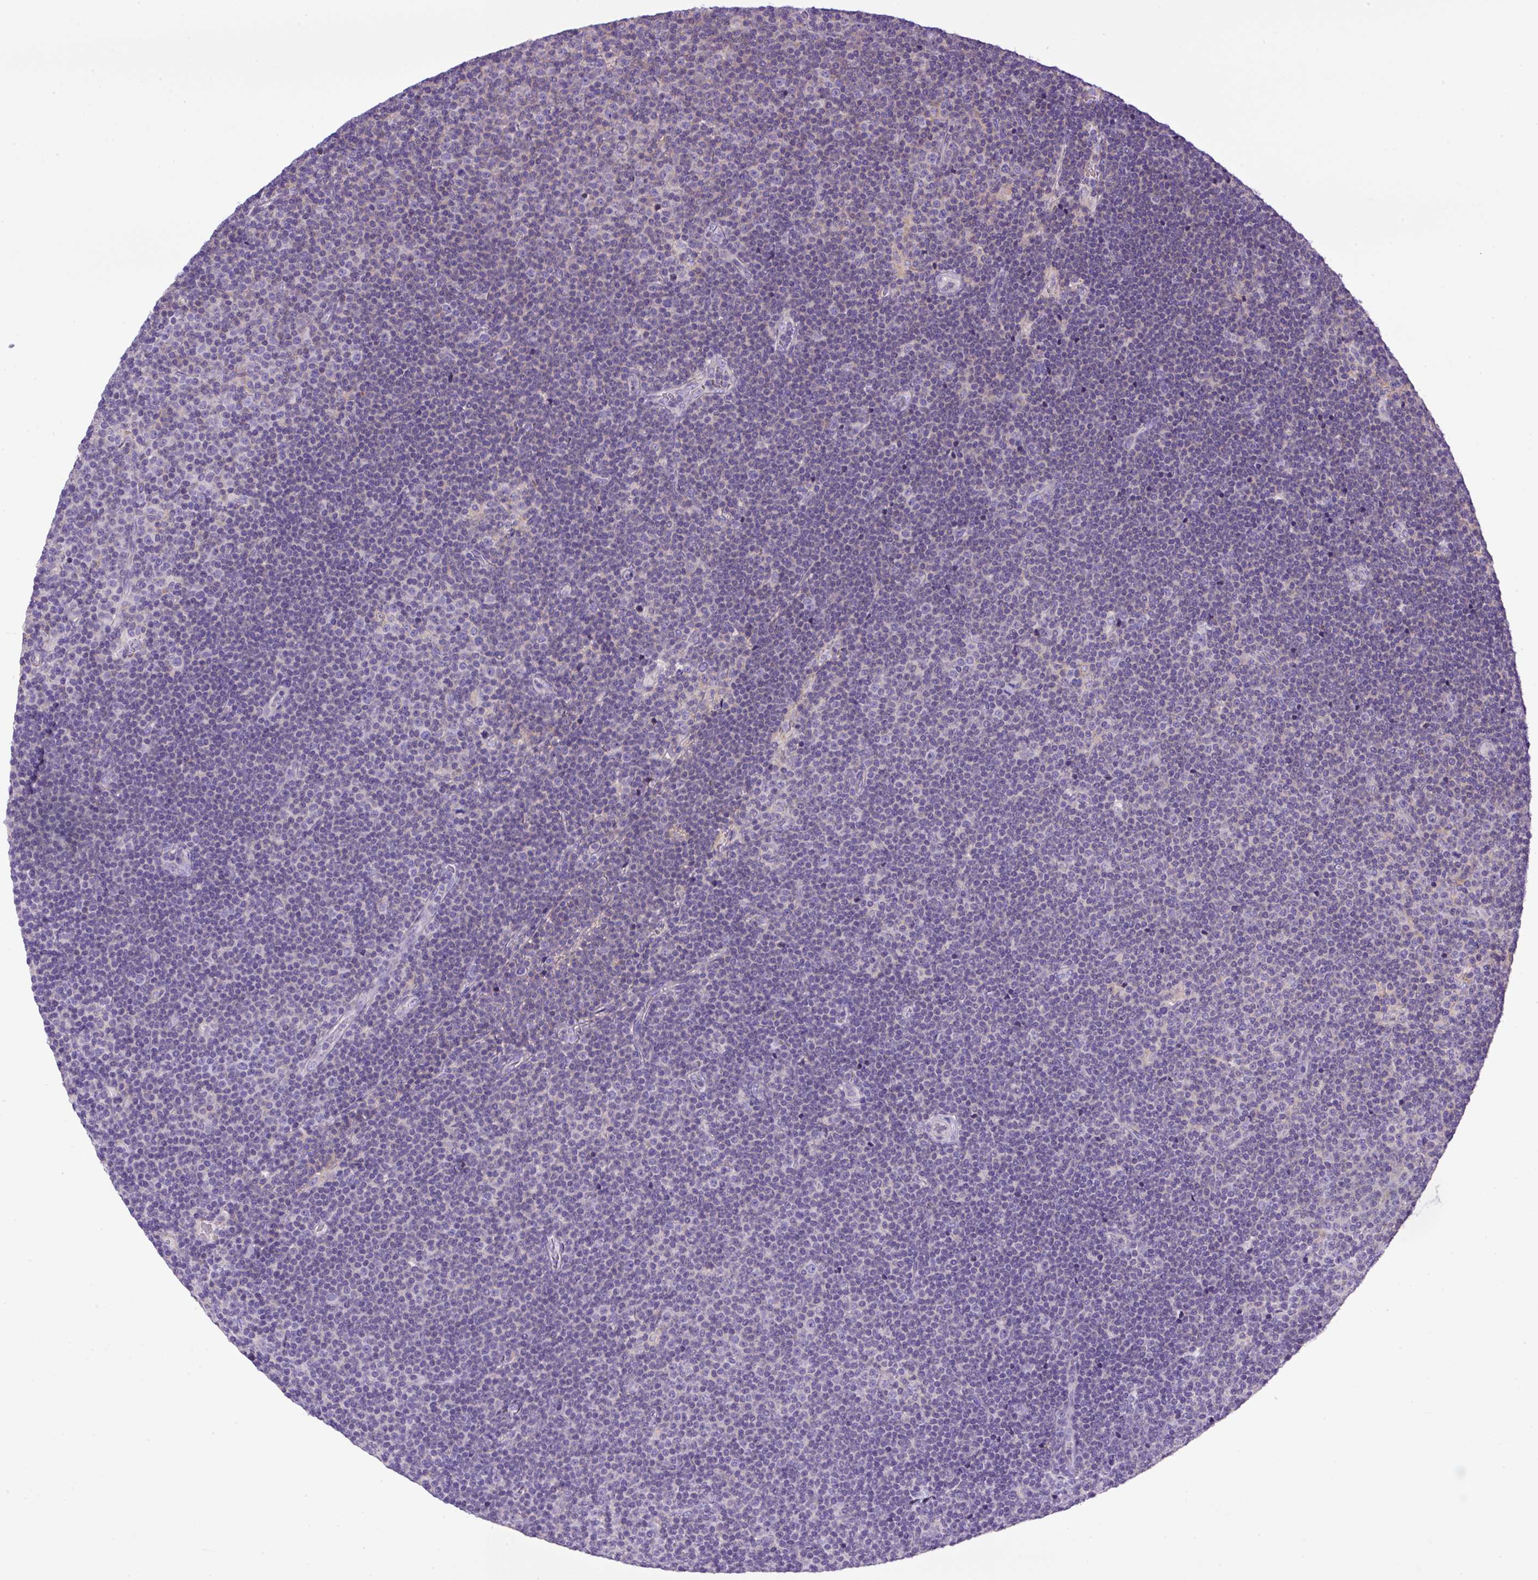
{"staining": {"intensity": "negative", "quantity": "none", "location": "none"}, "tissue": "lymphoma", "cell_type": "Tumor cells", "image_type": "cancer", "snomed": [{"axis": "morphology", "description": "Malignant lymphoma, non-Hodgkin's type, Low grade"}, {"axis": "topography", "description": "Lymph node"}], "caption": "Malignant lymphoma, non-Hodgkin's type (low-grade) stained for a protein using immunohistochemistry (IHC) demonstrates no expression tumor cells.", "gene": "NPTN", "patient": {"sex": "male", "age": 48}}